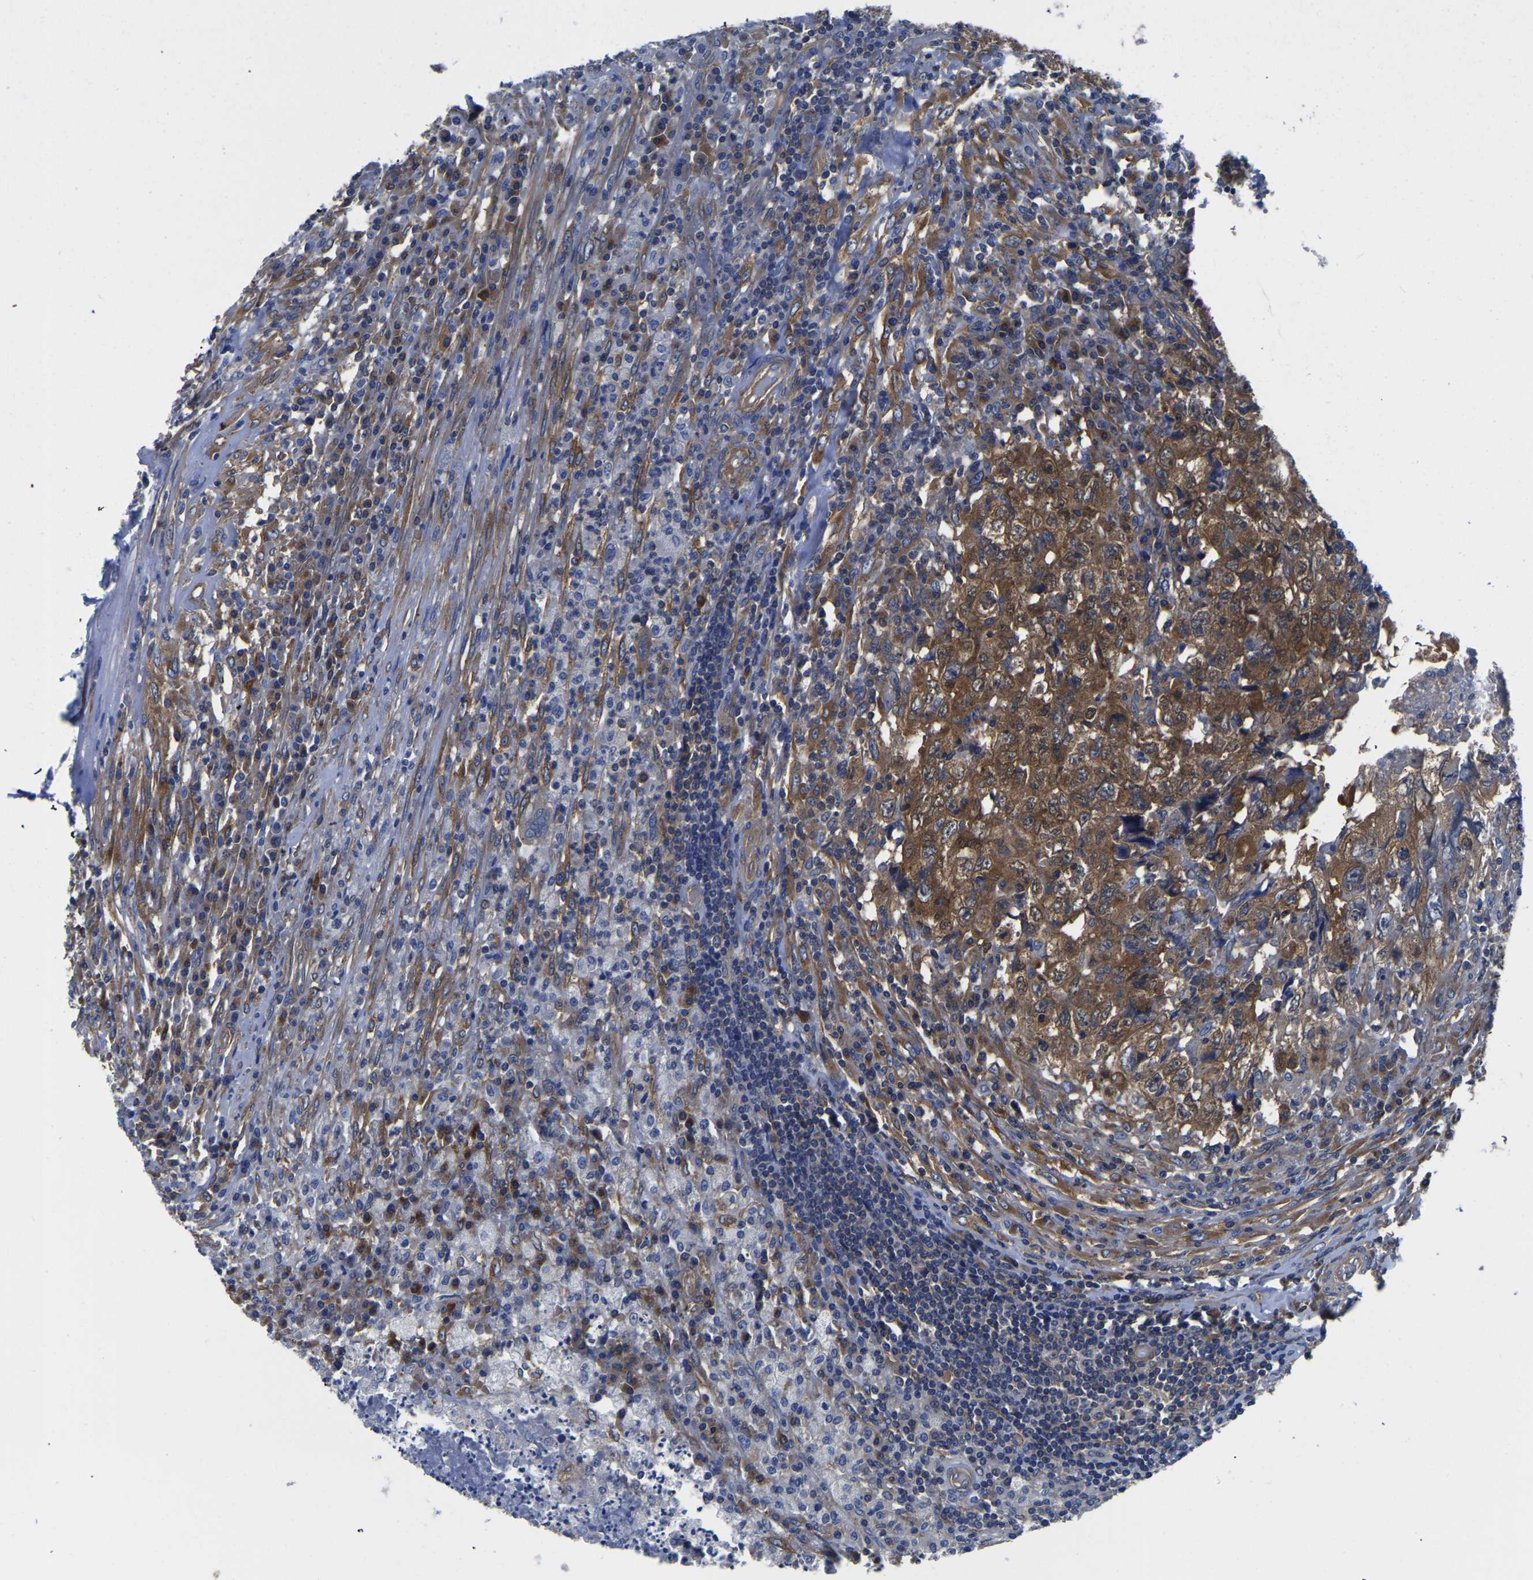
{"staining": {"intensity": "moderate", "quantity": ">75%", "location": "cytoplasmic/membranous"}, "tissue": "testis cancer", "cell_type": "Tumor cells", "image_type": "cancer", "snomed": [{"axis": "morphology", "description": "Necrosis, NOS"}, {"axis": "morphology", "description": "Carcinoma, Embryonal, NOS"}, {"axis": "topography", "description": "Testis"}], "caption": "Testis cancer (embryonal carcinoma) tissue shows moderate cytoplasmic/membranous positivity in about >75% of tumor cells, visualized by immunohistochemistry.", "gene": "TFG", "patient": {"sex": "male", "age": 19}}